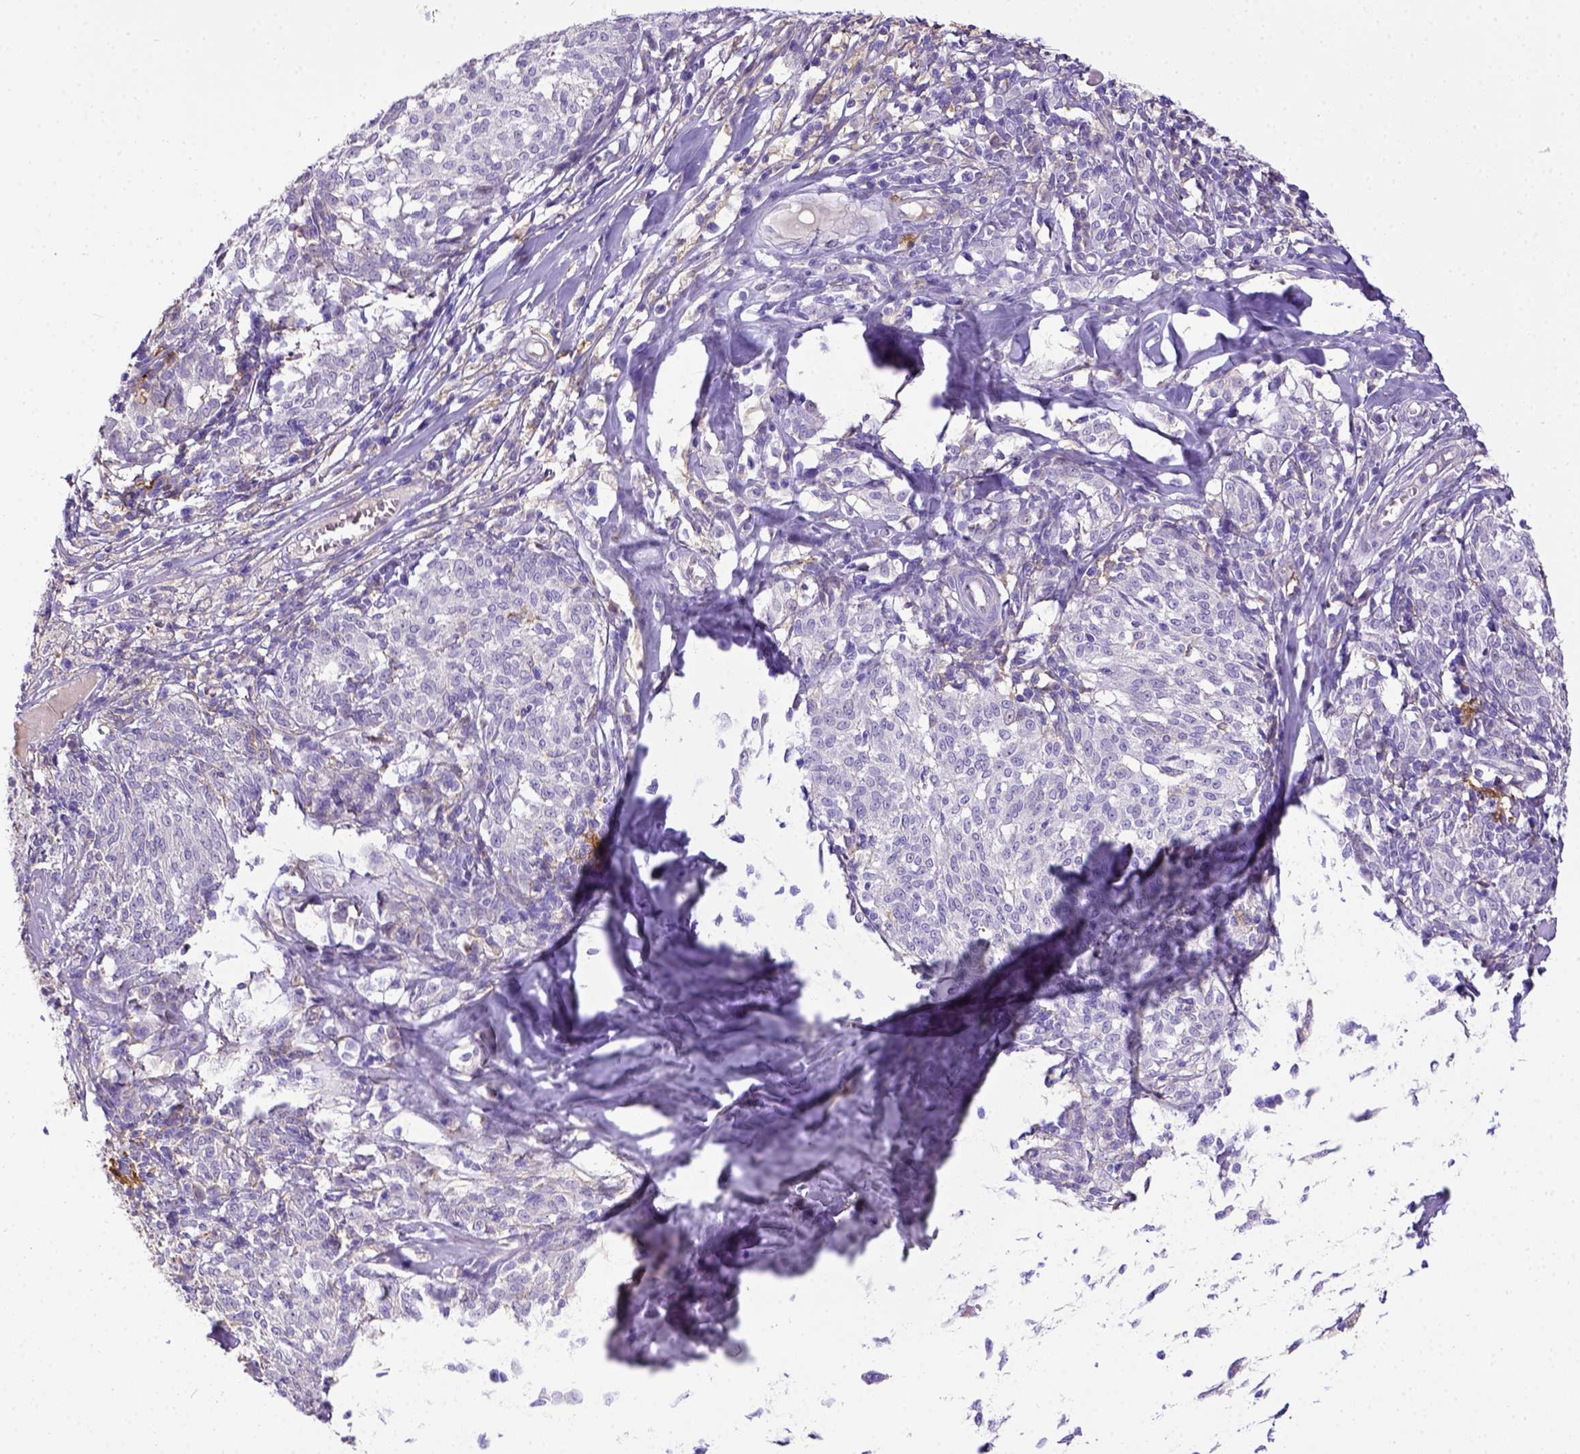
{"staining": {"intensity": "negative", "quantity": "none", "location": "none"}, "tissue": "melanoma", "cell_type": "Tumor cells", "image_type": "cancer", "snomed": [{"axis": "morphology", "description": "Malignant melanoma, NOS"}, {"axis": "topography", "description": "Skin"}], "caption": "This is a photomicrograph of IHC staining of malignant melanoma, which shows no positivity in tumor cells.", "gene": "CD40", "patient": {"sex": "female", "age": 72}}